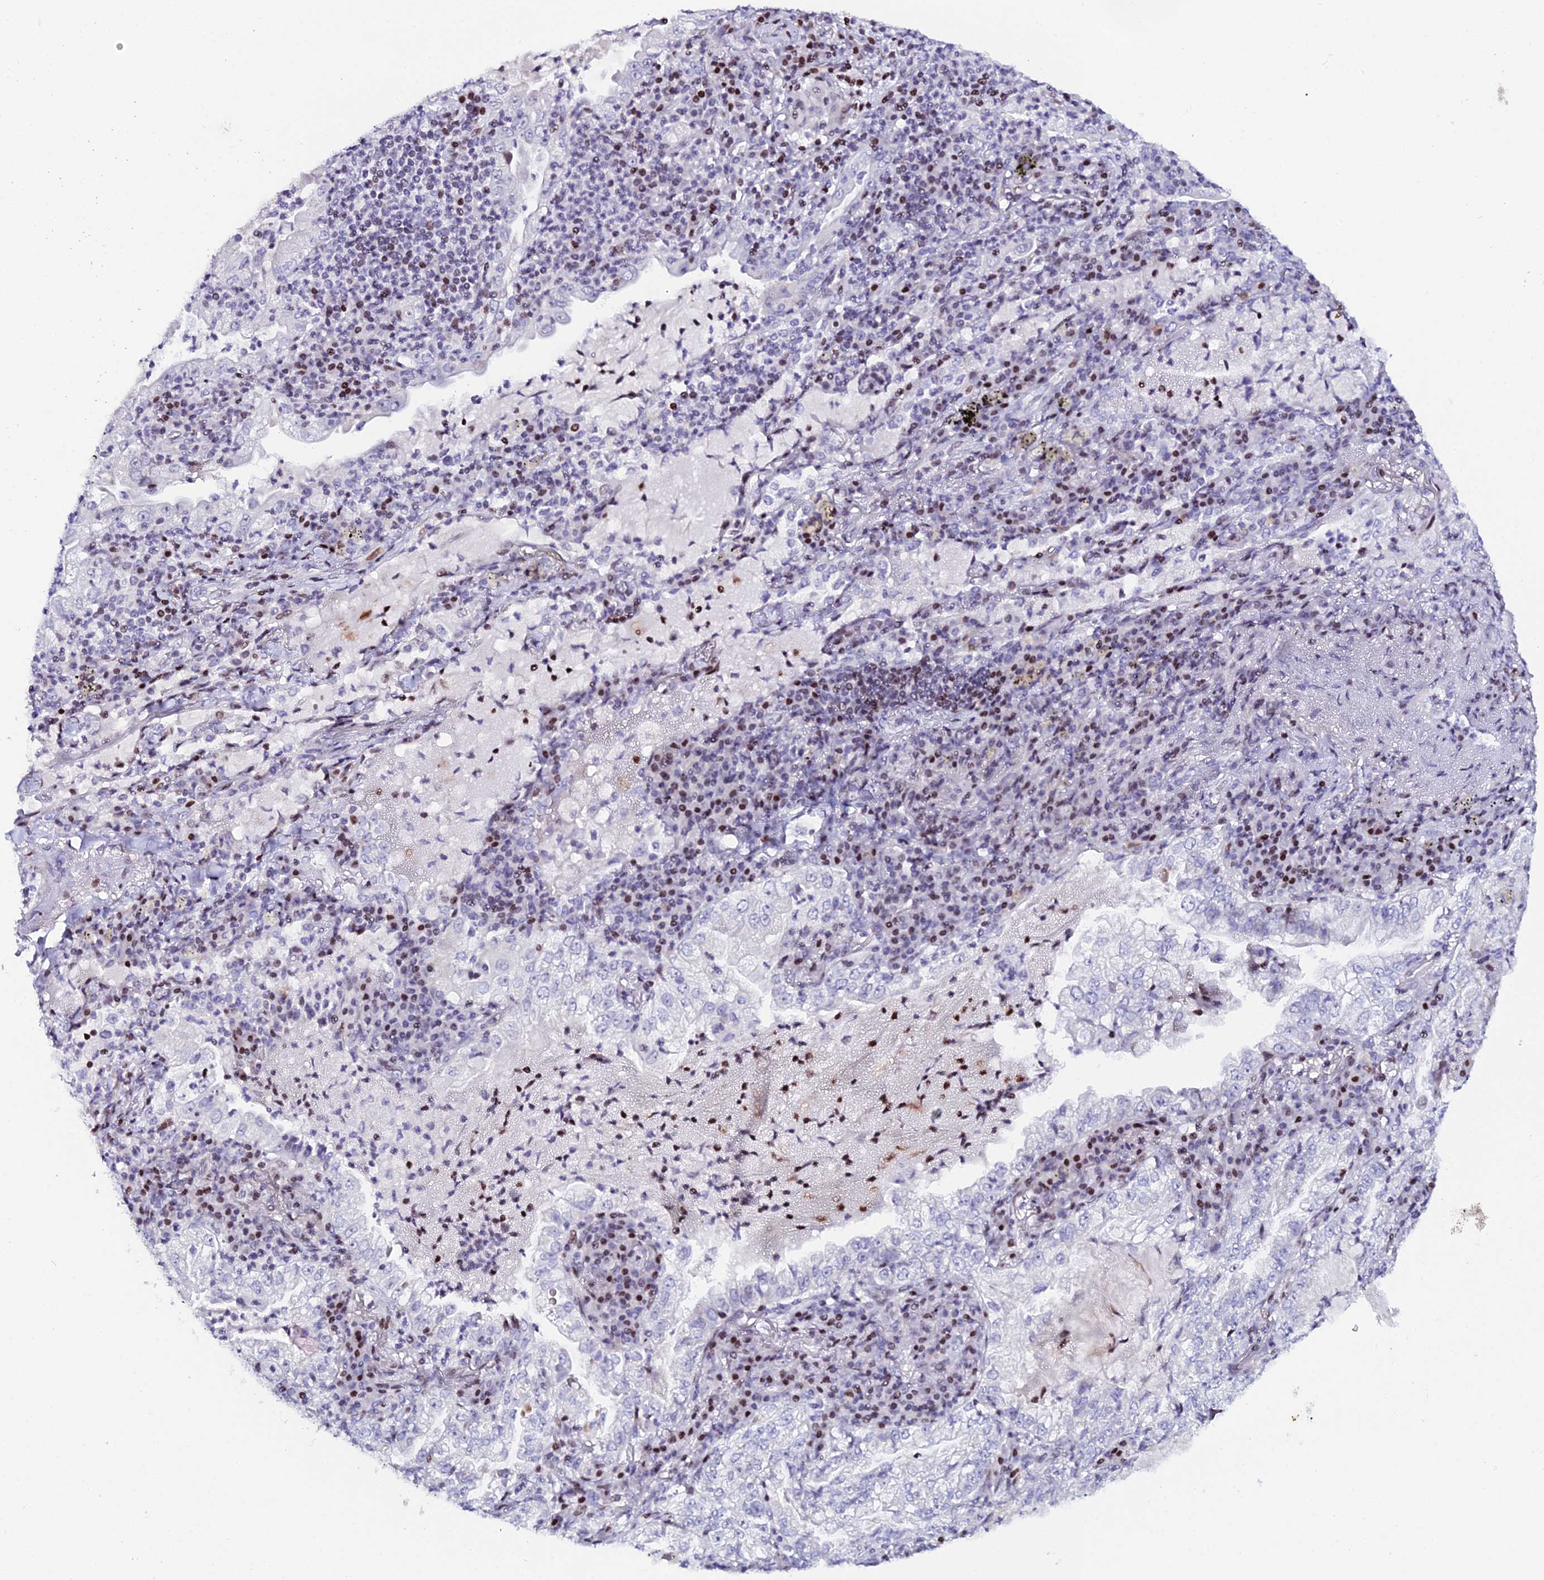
{"staining": {"intensity": "moderate", "quantity": "<25%", "location": "nuclear"}, "tissue": "lung cancer", "cell_type": "Tumor cells", "image_type": "cancer", "snomed": [{"axis": "morphology", "description": "Adenocarcinoma, NOS"}, {"axis": "topography", "description": "Lung"}], "caption": "A brown stain highlights moderate nuclear staining of a protein in lung cancer tumor cells.", "gene": "MYNN", "patient": {"sex": "female", "age": 73}}